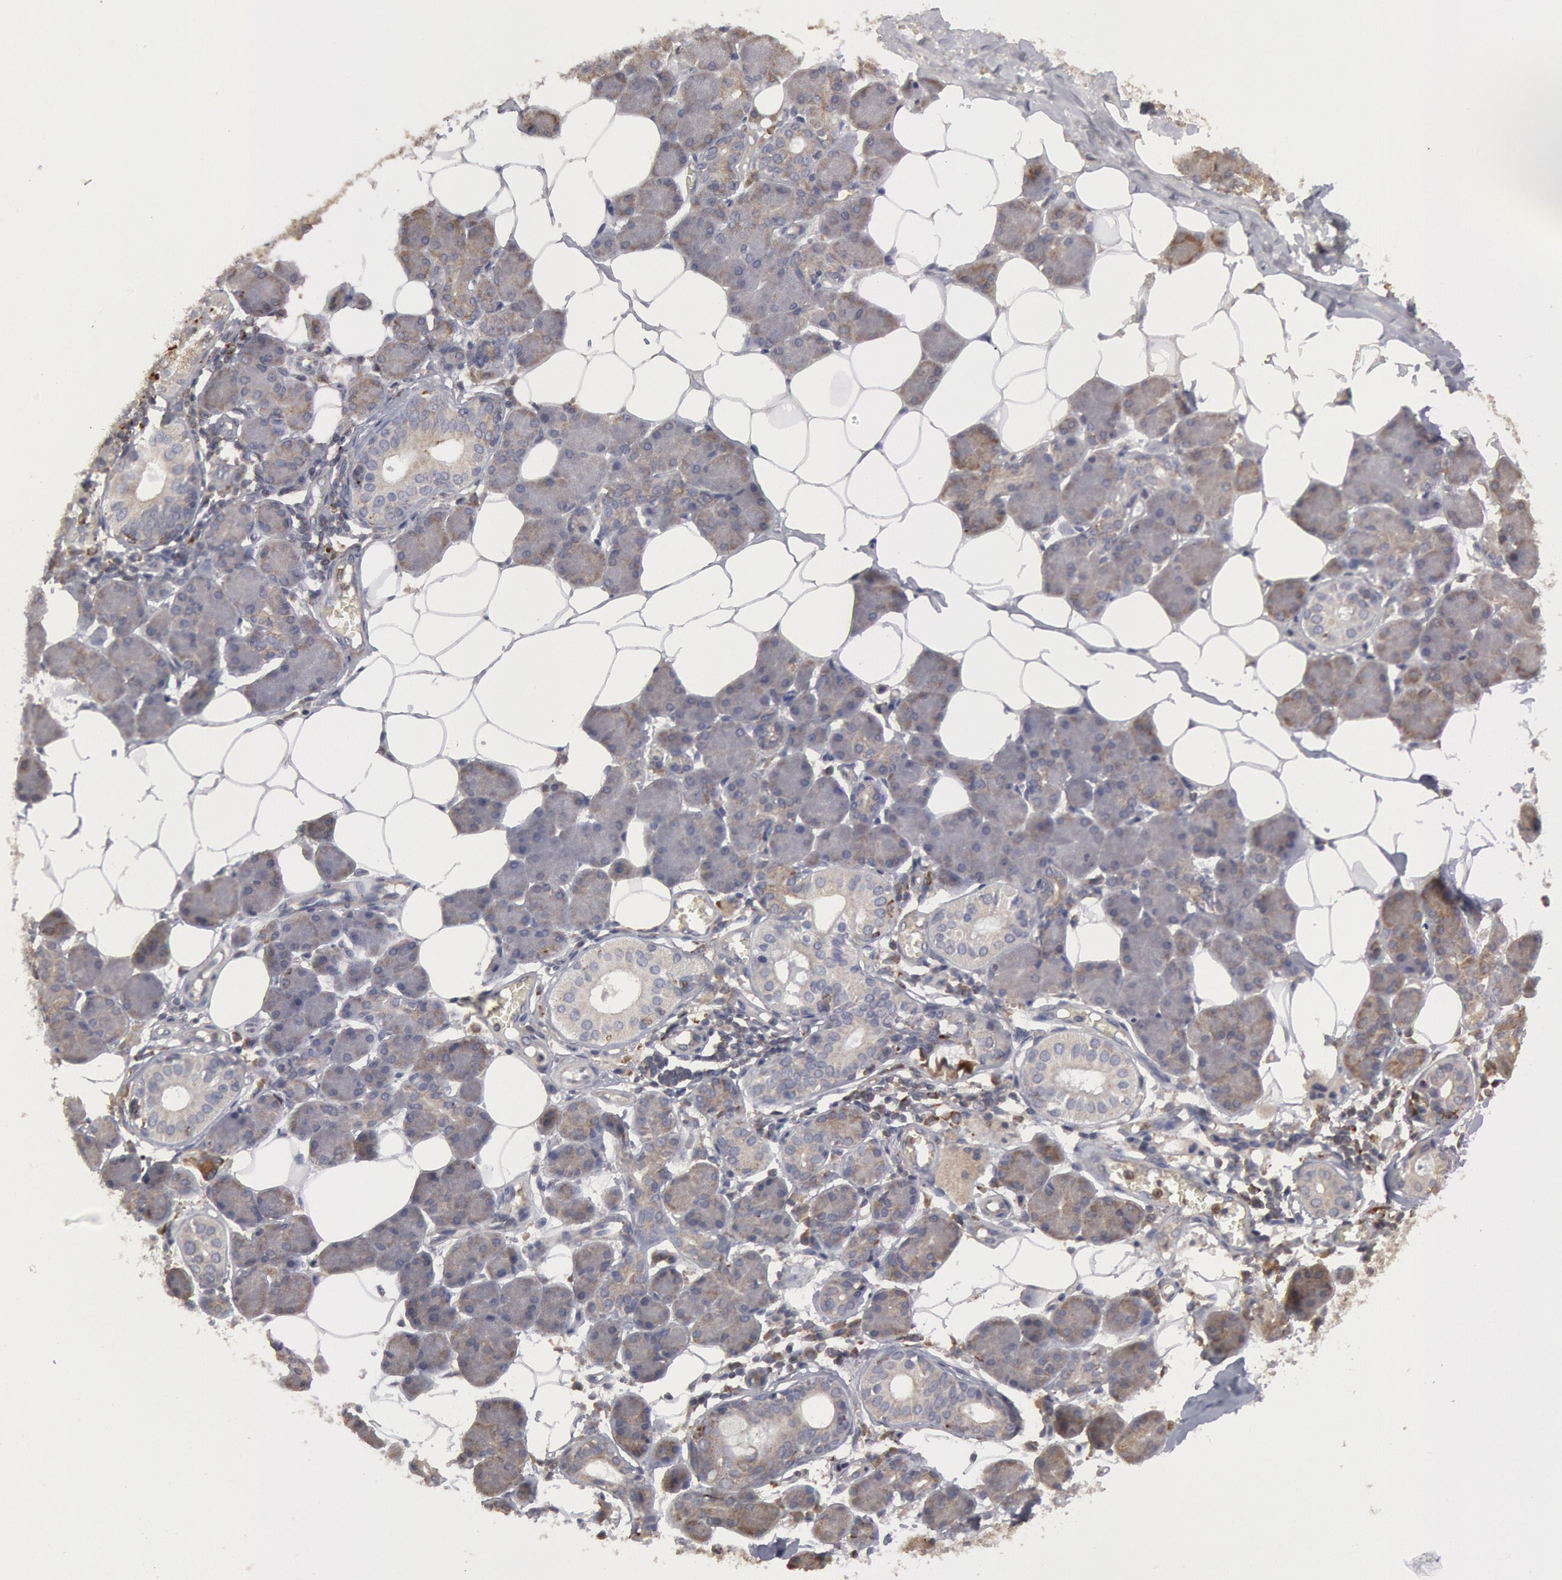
{"staining": {"intensity": "weak", "quantity": ">75%", "location": "cytoplasmic/membranous"}, "tissue": "salivary gland", "cell_type": "Glandular cells", "image_type": "normal", "snomed": [{"axis": "morphology", "description": "Normal tissue, NOS"}, {"axis": "morphology", "description": "Adenoma, NOS"}, {"axis": "topography", "description": "Salivary gland"}], "caption": "About >75% of glandular cells in benign human salivary gland reveal weak cytoplasmic/membranous protein positivity as visualized by brown immunohistochemical staining.", "gene": "OSBPL8", "patient": {"sex": "female", "age": 32}}